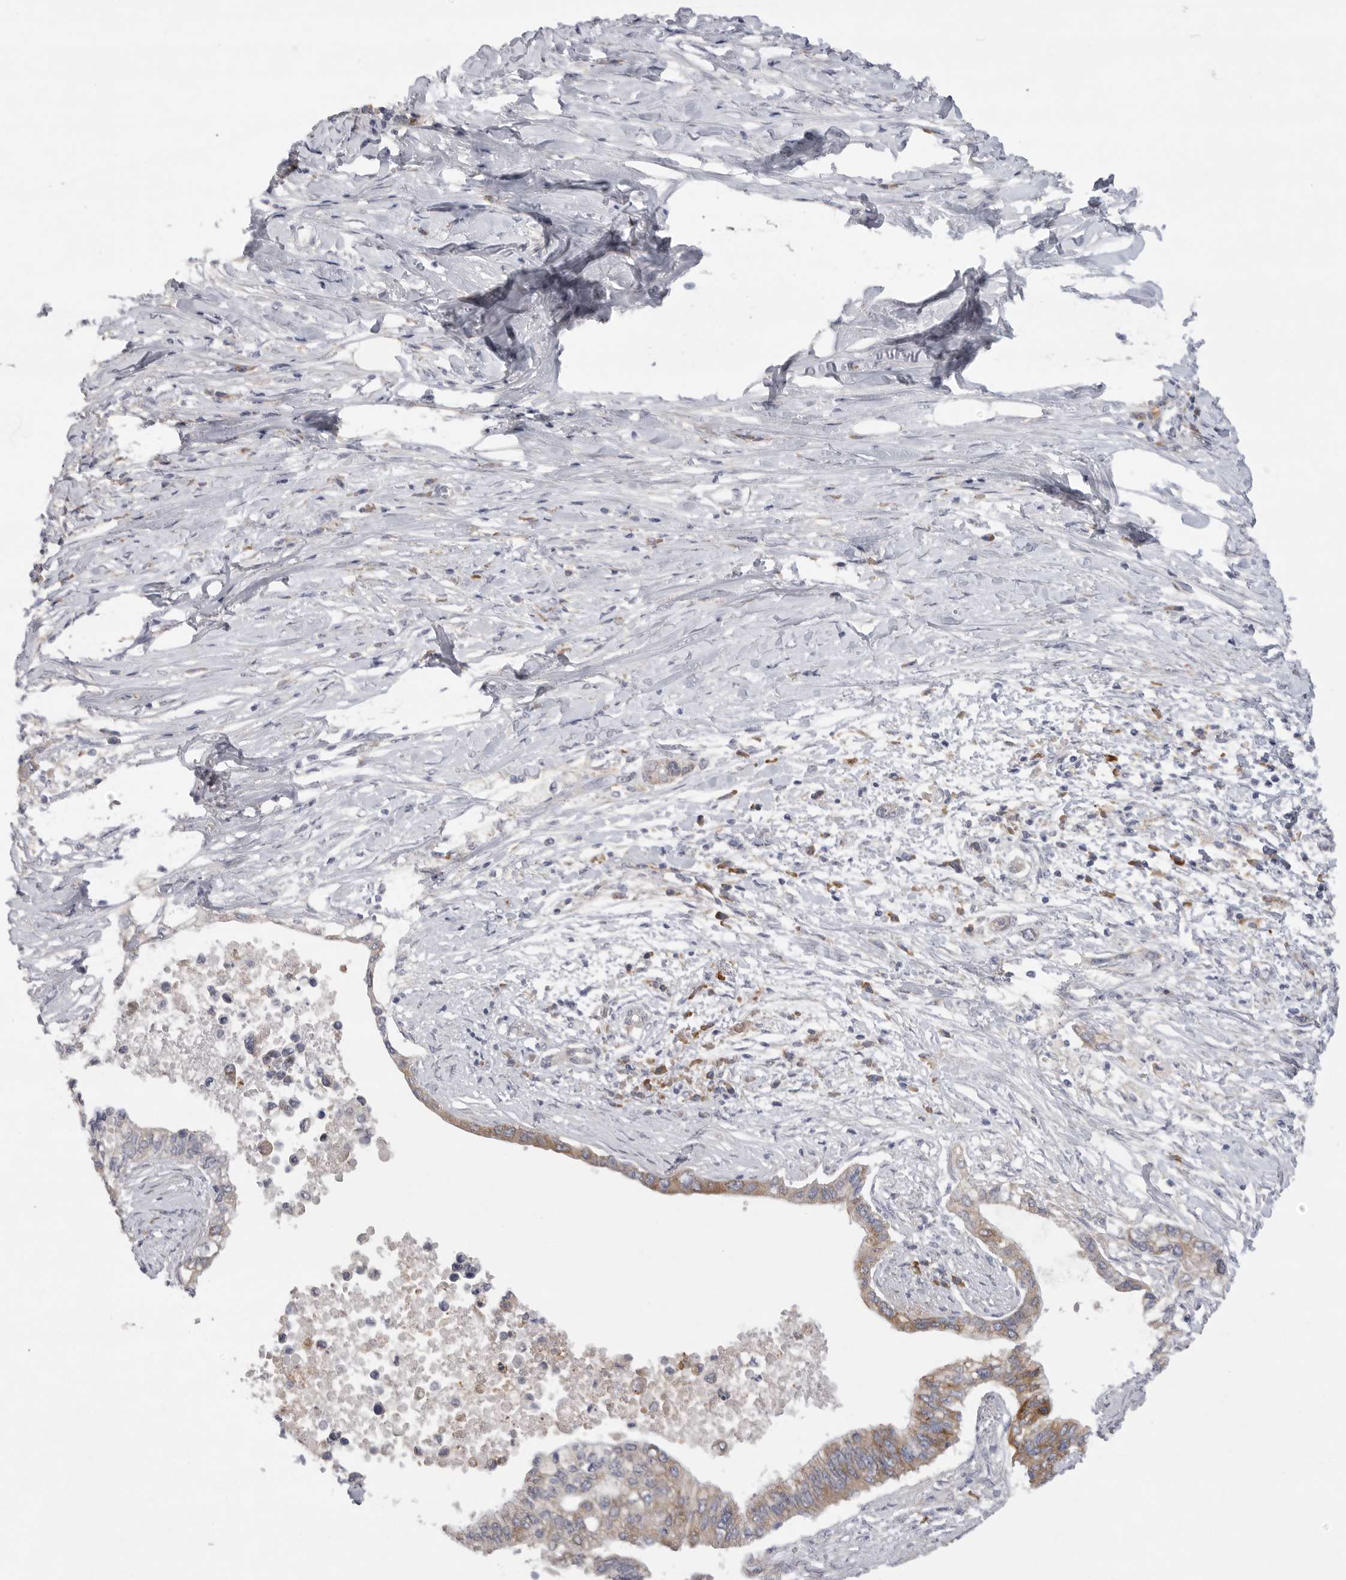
{"staining": {"intensity": "weak", "quantity": "25%-75%", "location": "cytoplasmic/membranous"}, "tissue": "pancreatic cancer", "cell_type": "Tumor cells", "image_type": "cancer", "snomed": [{"axis": "morphology", "description": "Normal tissue, NOS"}, {"axis": "morphology", "description": "Adenocarcinoma, NOS"}, {"axis": "topography", "description": "Pancreas"}, {"axis": "topography", "description": "Peripheral nerve tissue"}], "caption": "Adenocarcinoma (pancreatic) tissue displays weak cytoplasmic/membranous staining in about 25%-75% of tumor cells", "gene": "EDEM3", "patient": {"sex": "male", "age": 59}}